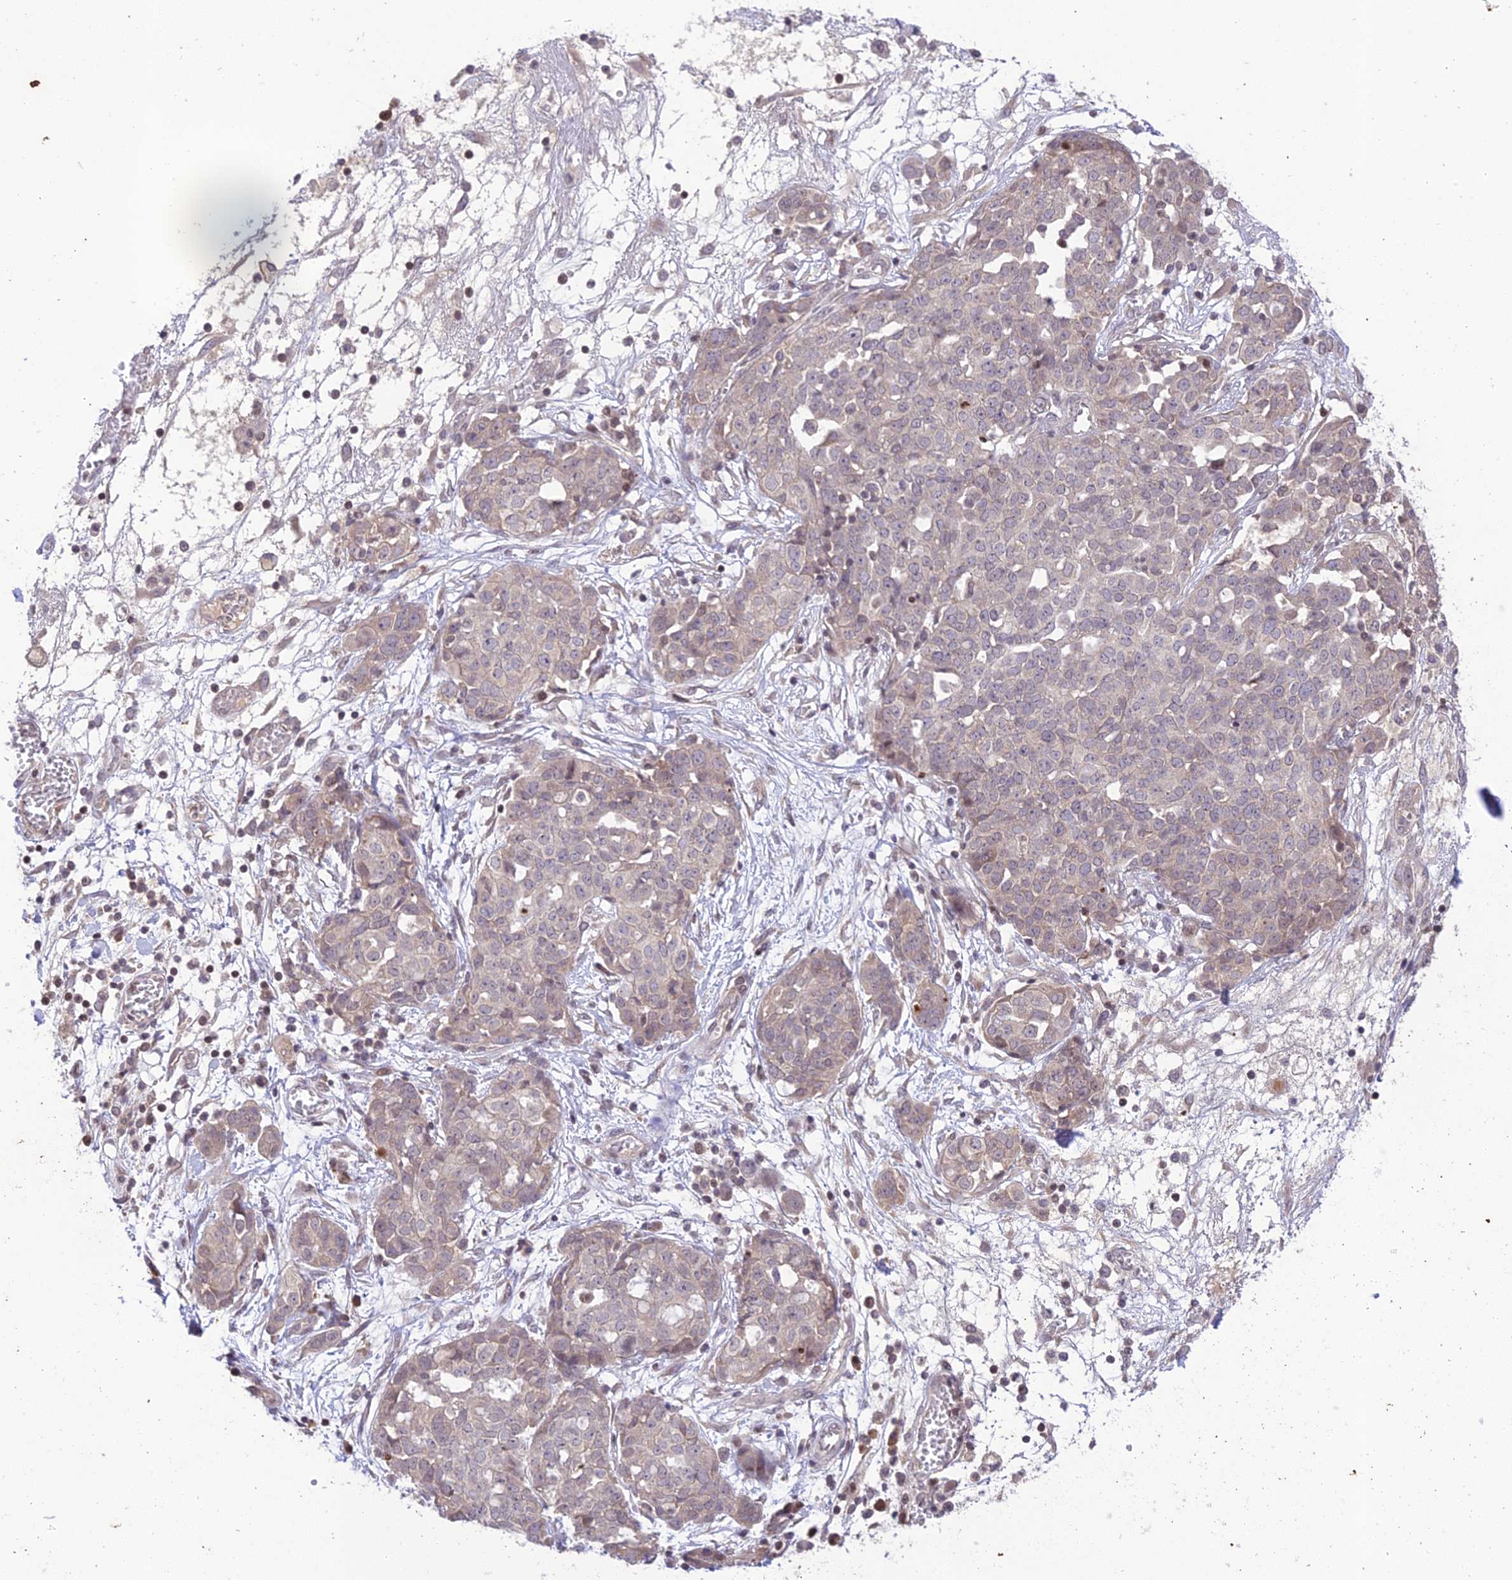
{"staining": {"intensity": "negative", "quantity": "none", "location": "none"}, "tissue": "ovarian cancer", "cell_type": "Tumor cells", "image_type": "cancer", "snomed": [{"axis": "morphology", "description": "Cystadenocarcinoma, serous, NOS"}, {"axis": "topography", "description": "Soft tissue"}, {"axis": "topography", "description": "Ovary"}], "caption": "Tumor cells show no significant protein expression in serous cystadenocarcinoma (ovarian).", "gene": "TEKT1", "patient": {"sex": "female", "age": 57}}